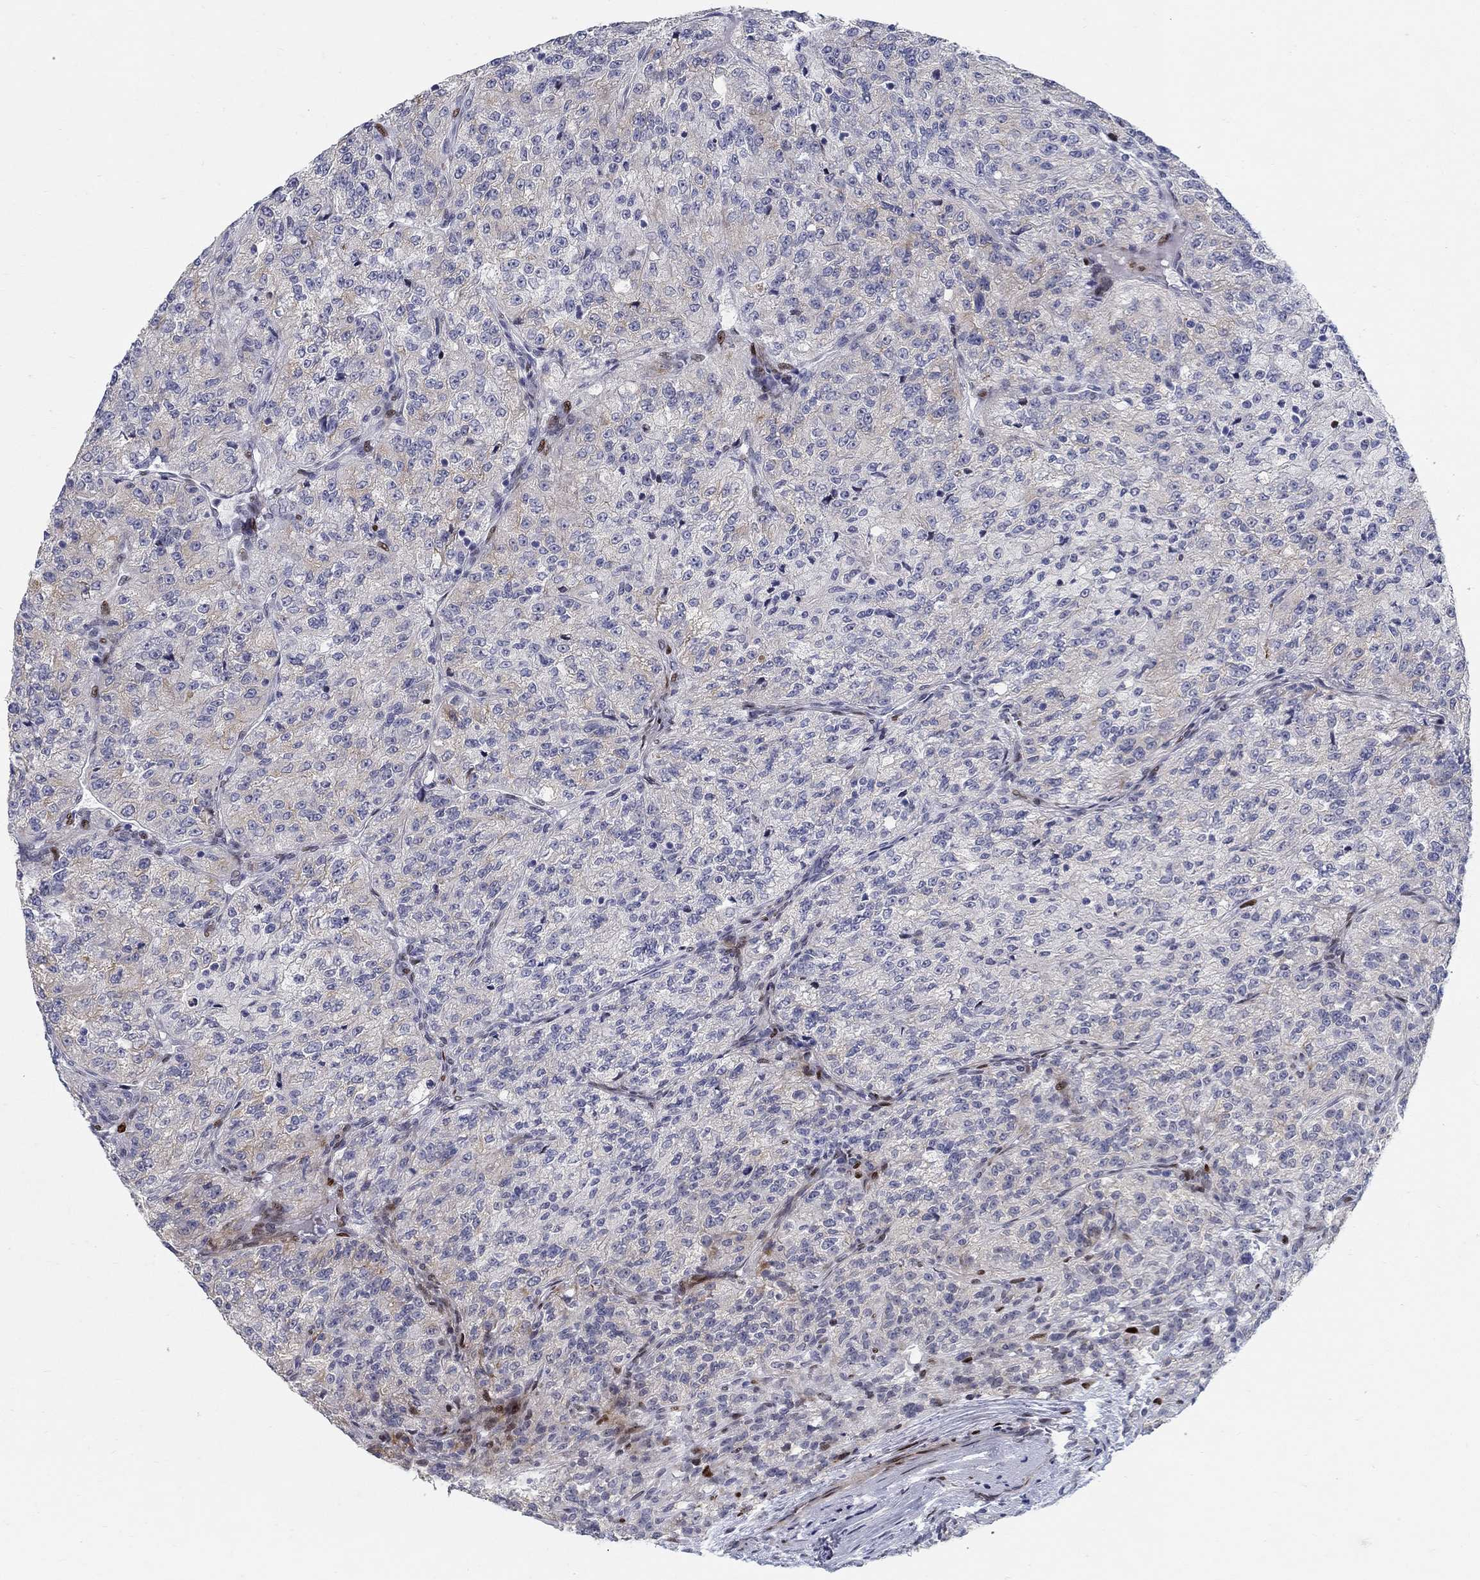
{"staining": {"intensity": "weak", "quantity": "<25%", "location": "cytoplasmic/membranous"}, "tissue": "renal cancer", "cell_type": "Tumor cells", "image_type": "cancer", "snomed": [{"axis": "morphology", "description": "Adenocarcinoma, NOS"}, {"axis": "topography", "description": "Kidney"}], "caption": "Human renal cancer stained for a protein using IHC displays no staining in tumor cells.", "gene": "RAPGEF5", "patient": {"sex": "female", "age": 63}}